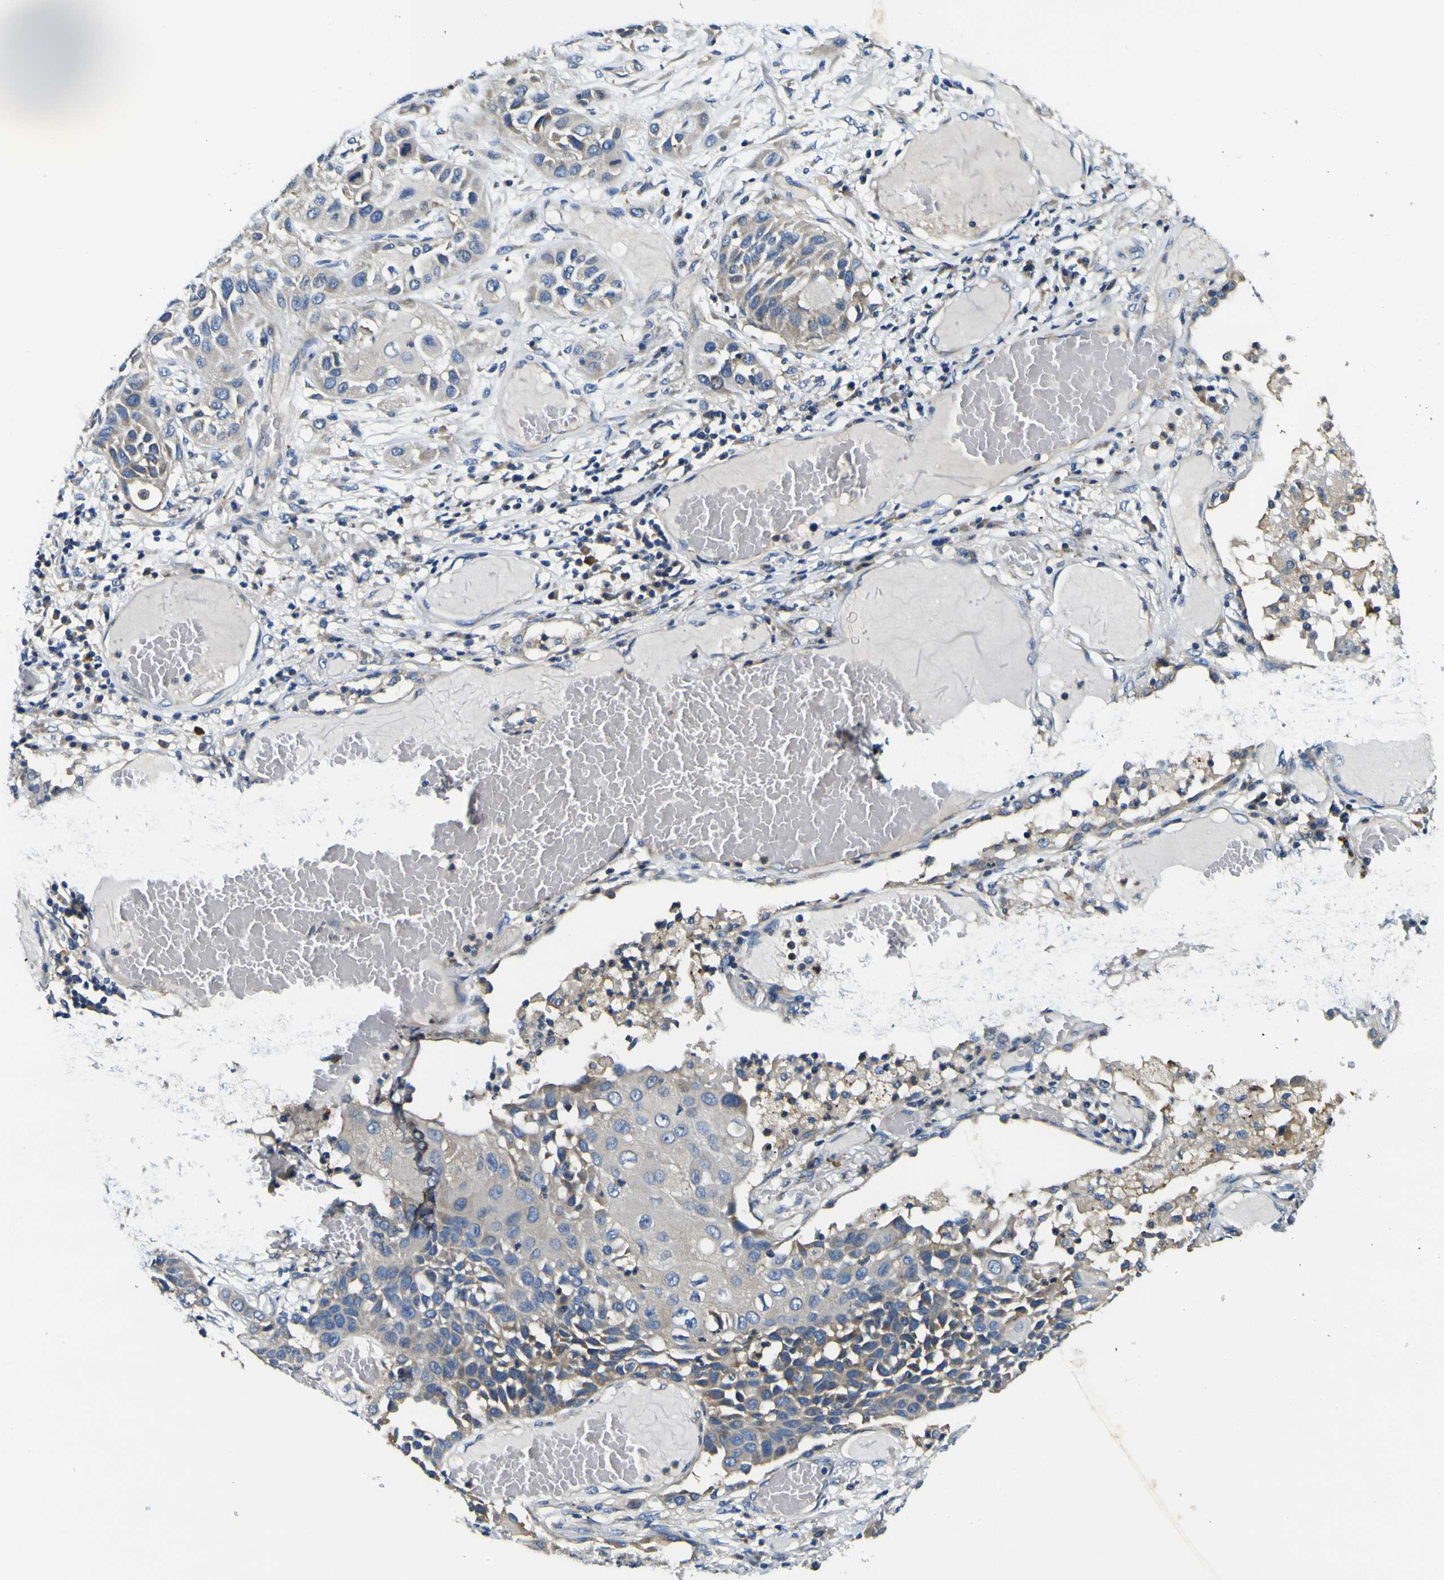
{"staining": {"intensity": "moderate", "quantity": "25%-75%", "location": "cytoplasmic/membranous"}, "tissue": "lung cancer", "cell_type": "Tumor cells", "image_type": "cancer", "snomed": [{"axis": "morphology", "description": "Squamous cell carcinoma, NOS"}, {"axis": "topography", "description": "Lung"}], "caption": "Protein staining shows moderate cytoplasmic/membranous positivity in about 25%-75% of tumor cells in lung cancer (squamous cell carcinoma).", "gene": "CLSTN1", "patient": {"sex": "male", "age": 71}}